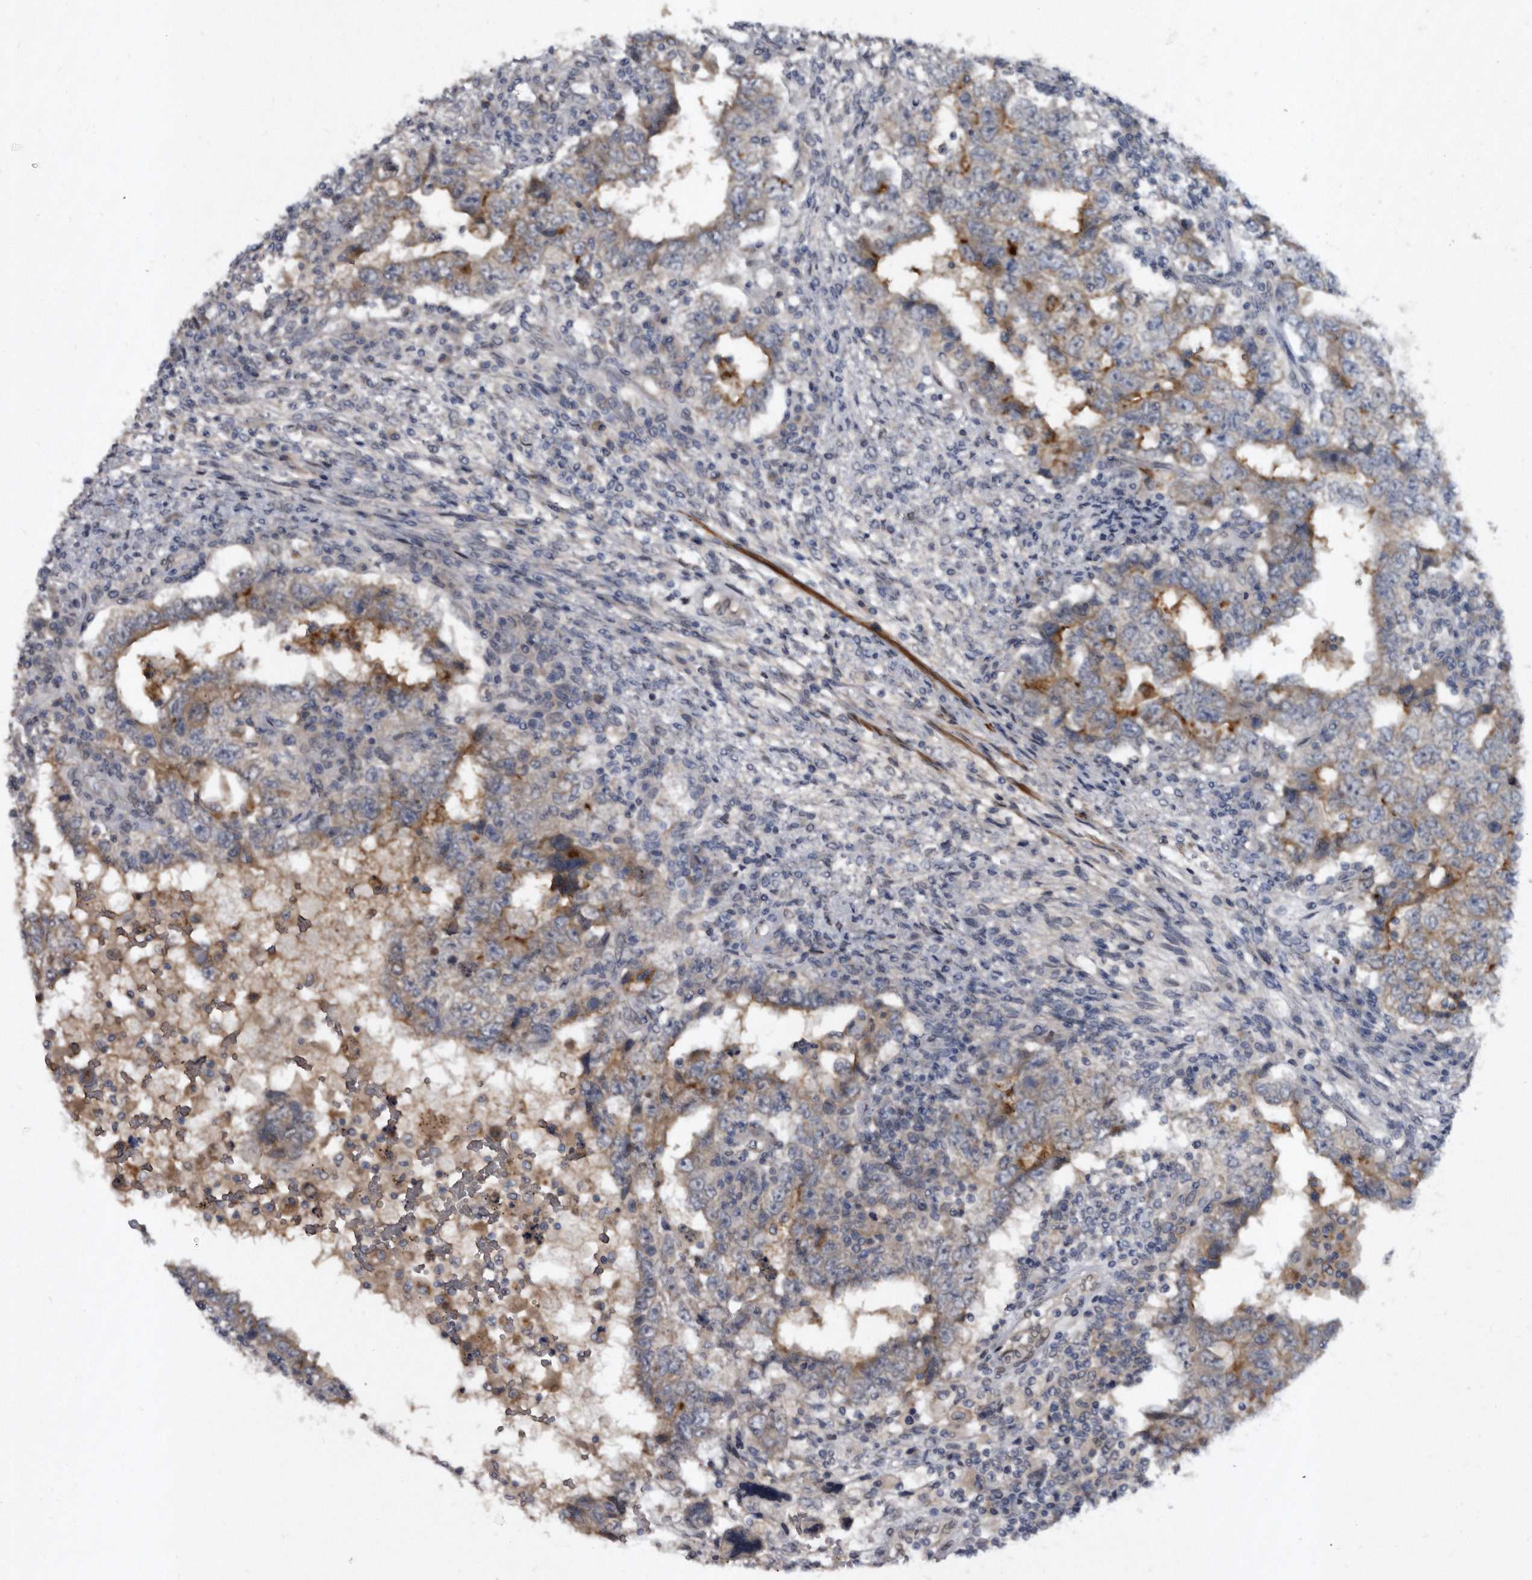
{"staining": {"intensity": "weak", "quantity": "25%-75%", "location": "cytoplasmic/membranous"}, "tissue": "testis cancer", "cell_type": "Tumor cells", "image_type": "cancer", "snomed": [{"axis": "morphology", "description": "Carcinoma, Embryonal, NOS"}, {"axis": "topography", "description": "Testis"}], "caption": "The image shows staining of testis embryonal carcinoma, revealing weak cytoplasmic/membranous protein positivity (brown color) within tumor cells. The protein of interest is shown in brown color, while the nuclei are stained blue.", "gene": "PROM1", "patient": {"sex": "male", "age": 26}}